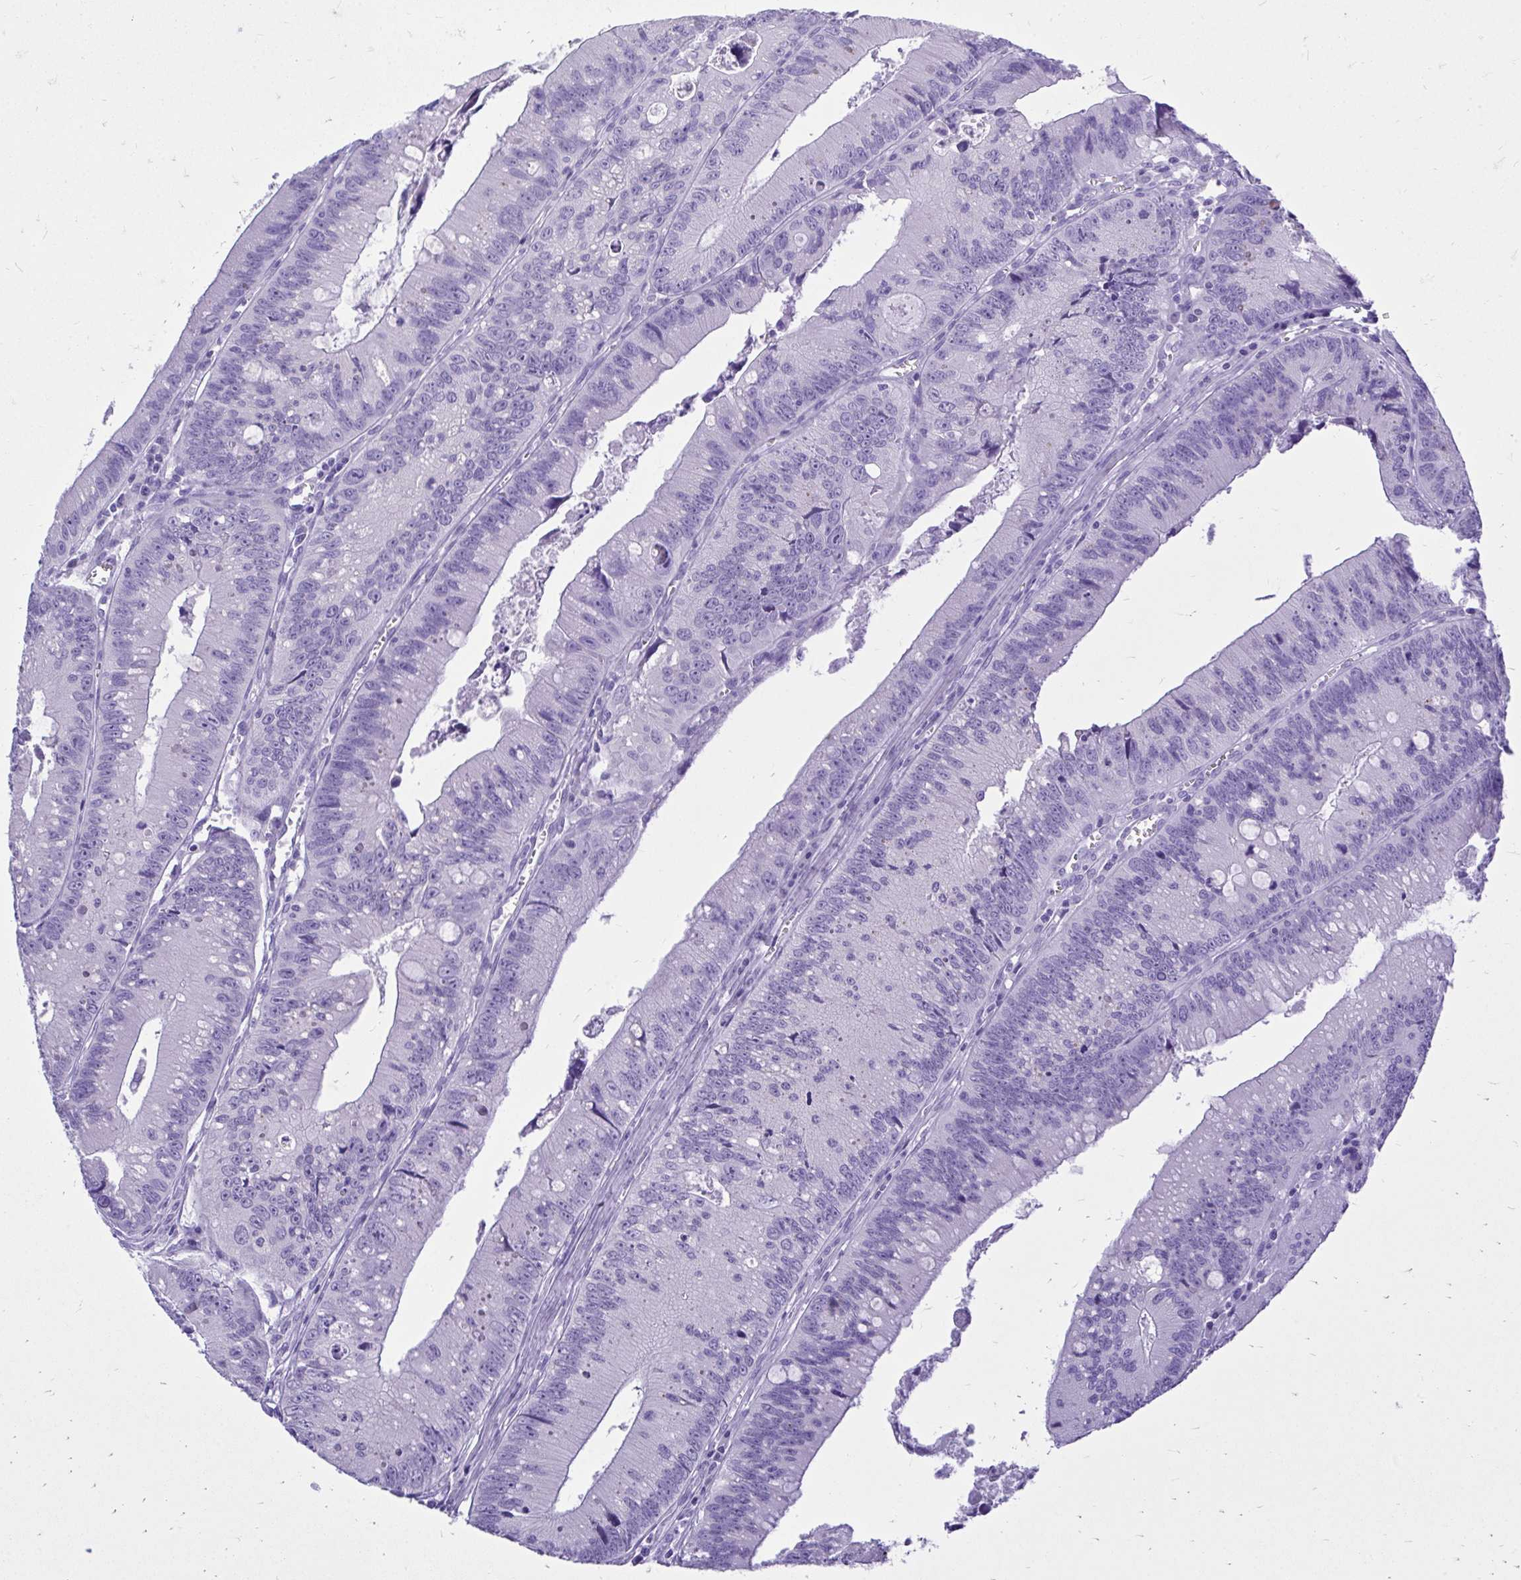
{"staining": {"intensity": "negative", "quantity": "none", "location": "none"}, "tissue": "colorectal cancer", "cell_type": "Tumor cells", "image_type": "cancer", "snomed": [{"axis": "morphology", "description": "Adenocarcinoma, NOS"}, {"axis": "topography", "description": "Rectum"}], "caption": "A micrograph of adenocarcinoma (colorectal) stained for a protein displays no brown staining in tumor cells.", "gene": "MON1A", "patient": {"sex": "female", "age": 81}}